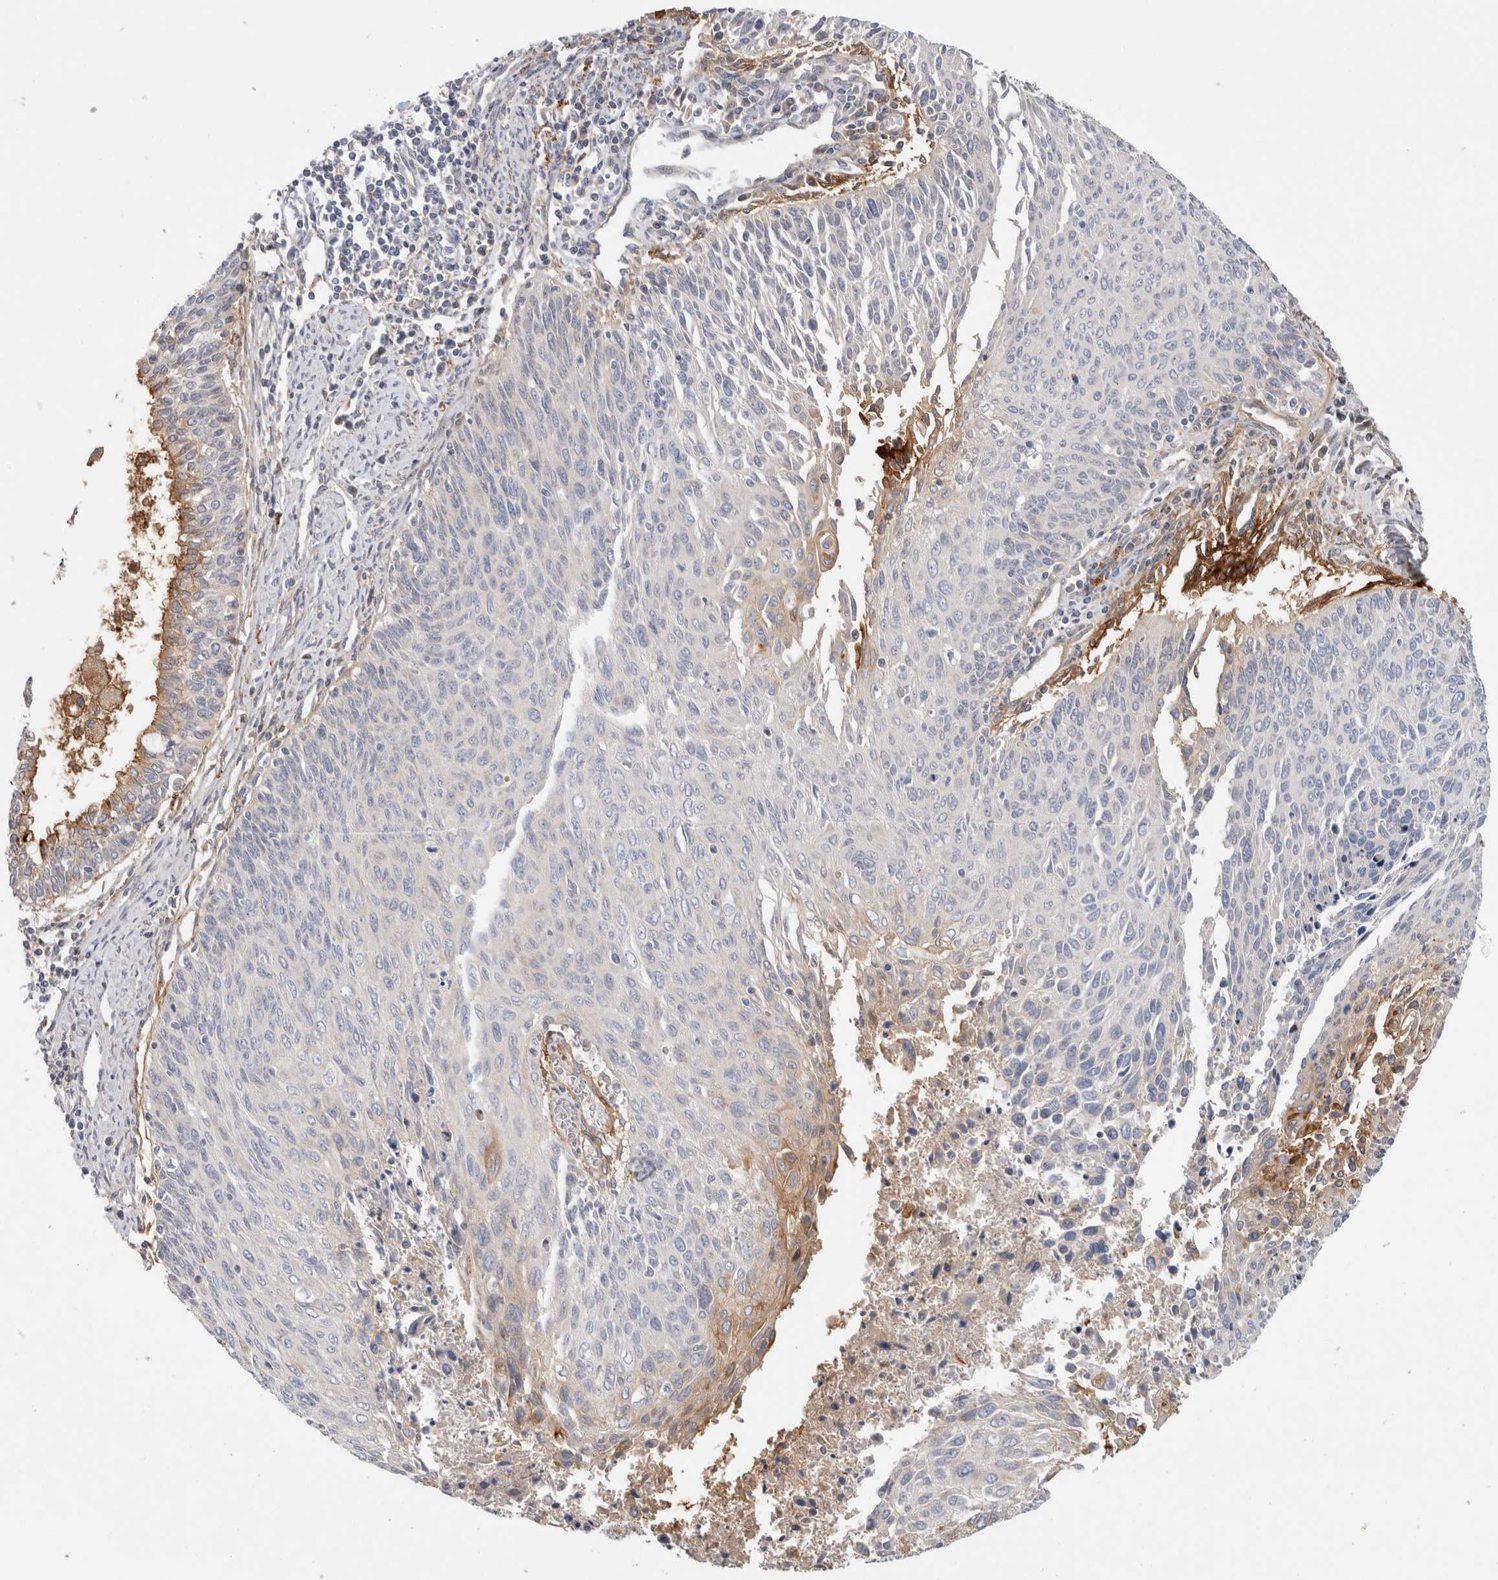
{"staining": {"intensity": "moderate", "quantity": "<25%", "location": "cytoplasmic/membranous"}, "tissue": "cervical cancer", "cell_type": "Tumor cells", "image_type": "cancer", "snomed": [{"axis": "morphology", "description": "Squamous cell carcinoma, NOS"}, {"axis": "topography", "description": "Cervix"}], "caption": "Approximately <25% of tumor cells in cervical squamous cell carcinoma reveal moderate cytoplasmic/membranous protein staining as visualized by brown immunohistochemical staining.", "gene": "CD55", "patient": {"sex": "female", "age": 55}}